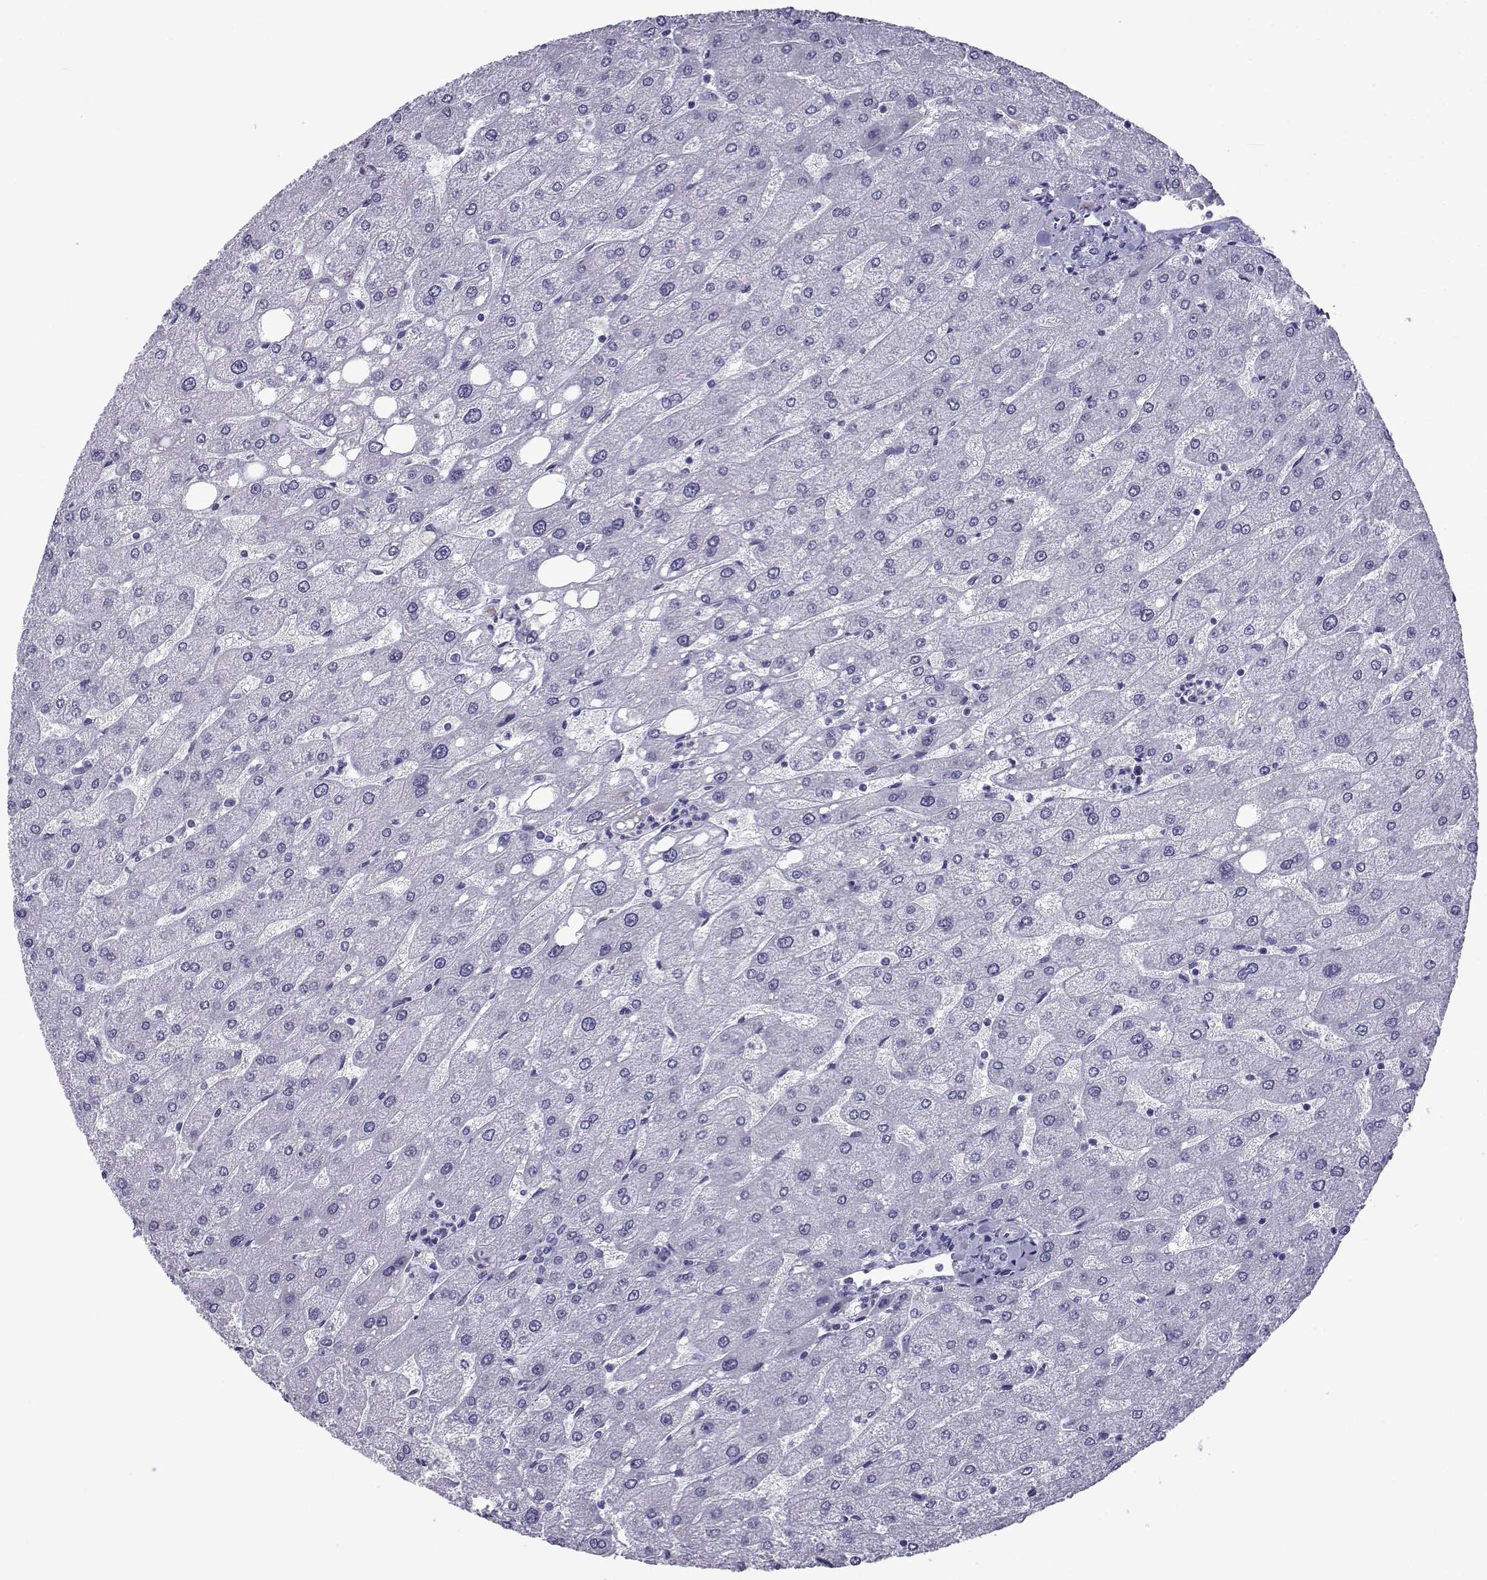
{"staining": {"intensity": "negative", "quantity": "none", "location": "none"}, "tissue": "liver", "cell_type": "Cholangiocytes", "image_type": "normal", "snomed": [{"axis": "morphology", "description": "Normal tissue, NOS"}, {"axis": "topography", "description": "Liver"}], "caption": "Immunohistochemistry micrograph of normal liver: human liver stained with DAB exhibits no significant protein staining in cholangiocytes. Brightfield microscopy of immunohistochemistry (IHC) stained with DAB (3,3'-diaminobenzidine) (brown) and hematoxylin (blue), captured at high magnification.", "gene": "ACRBP", "patient": {"sex": "male", "age": 67}}